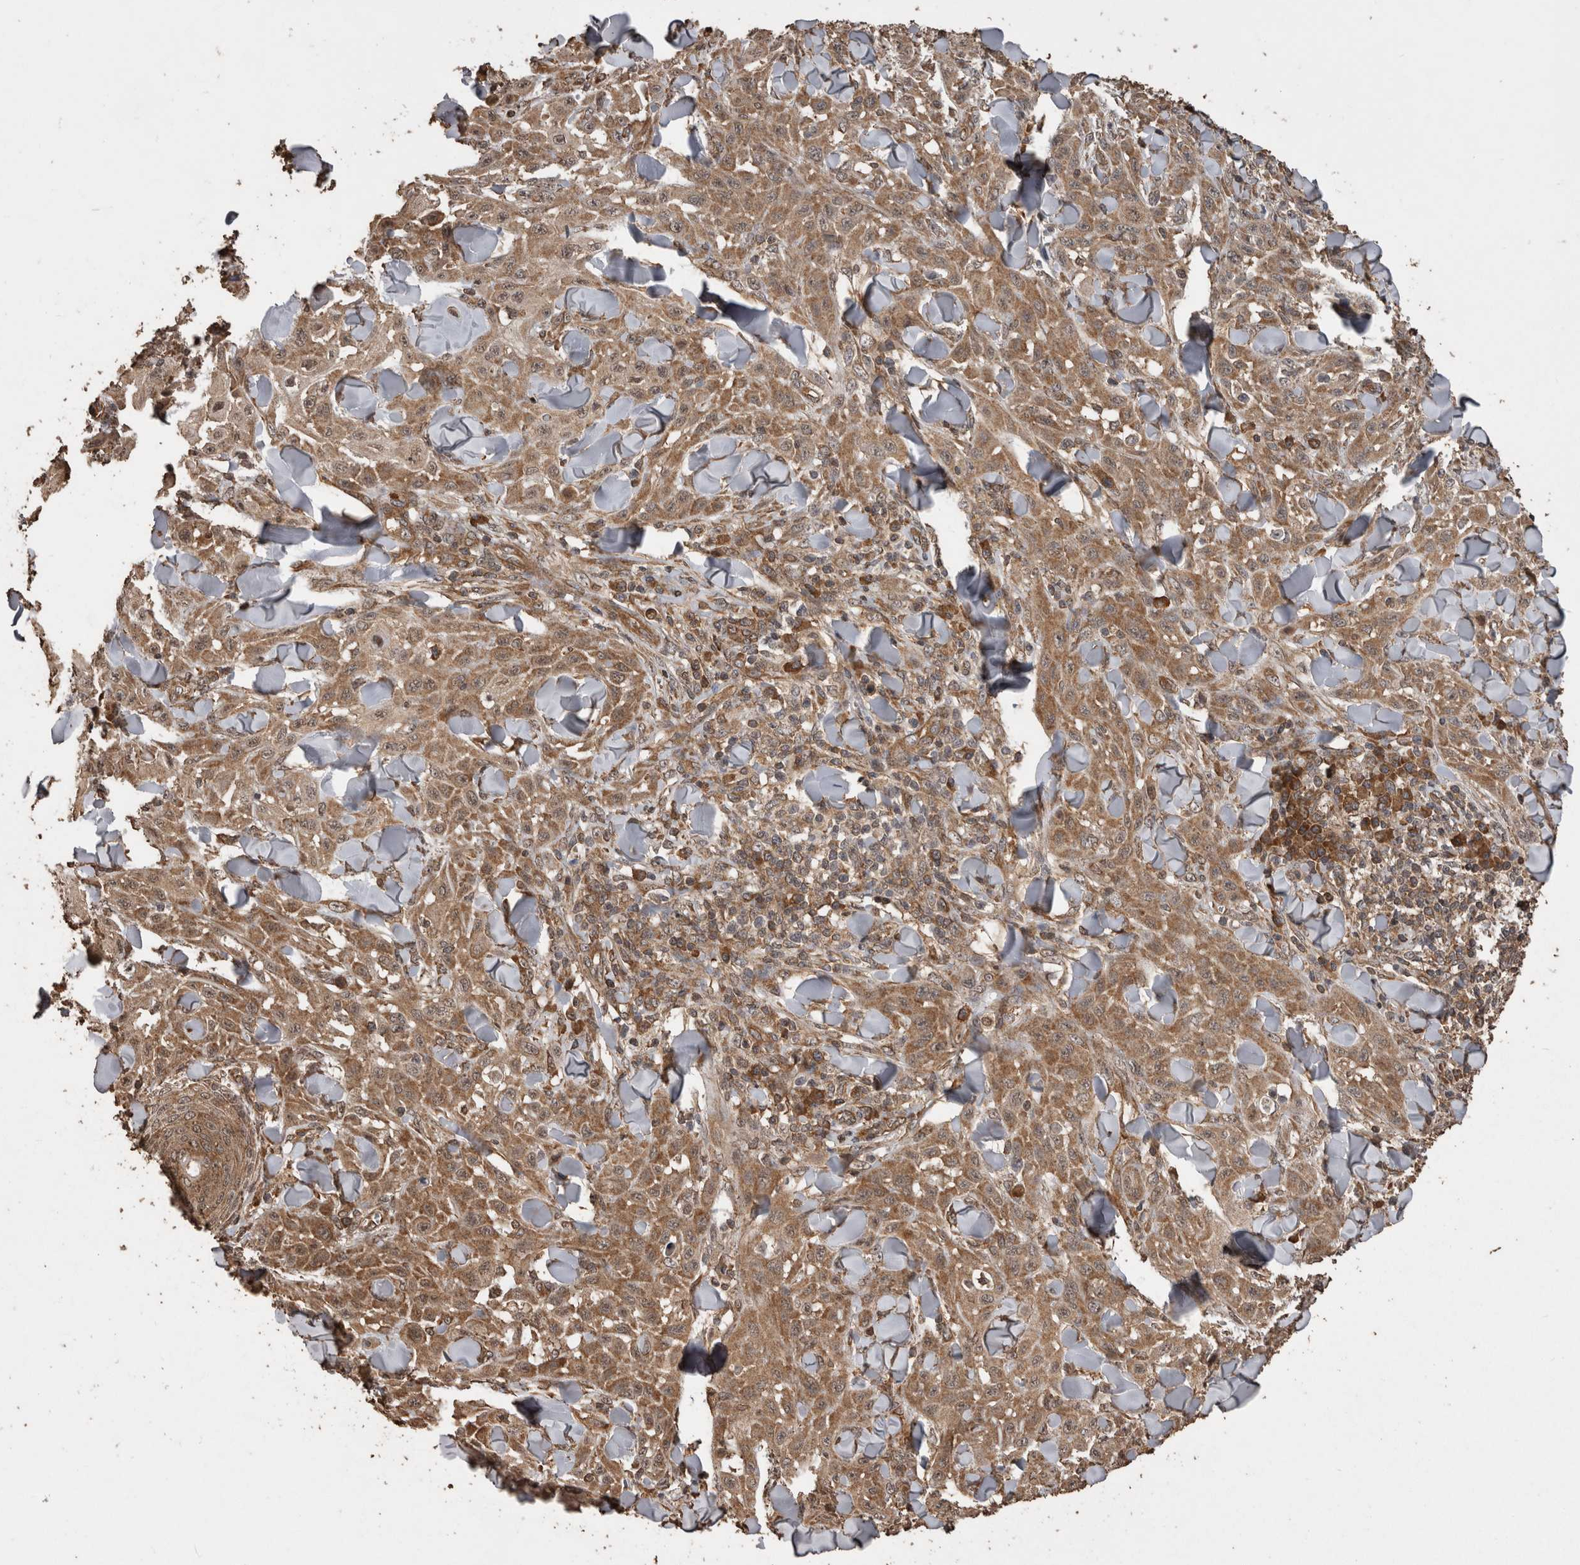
{"staining": {"intensity": "moderate", "quantity": ">75%", "location": "cytoplasmic/membranous"}, "tissue": "skin cancer", "cell_type": "Tumor cells", "image_type": "cancer", "snomed": [{"axis": "morphology", "description": "Squamous cell carcinoma, NOS"}, {"axis": "topography", "description": "Skin"}], "caption": "High-power microscopy captured an immunohistochemistry image of skin cancer (squamous cell carcinoma), revealing moderate cytoplasmic/membranous expression in approximately >75% of tumor cells.", "gene": "PINK1", "patient": {"sex": "male", "age": 24}}